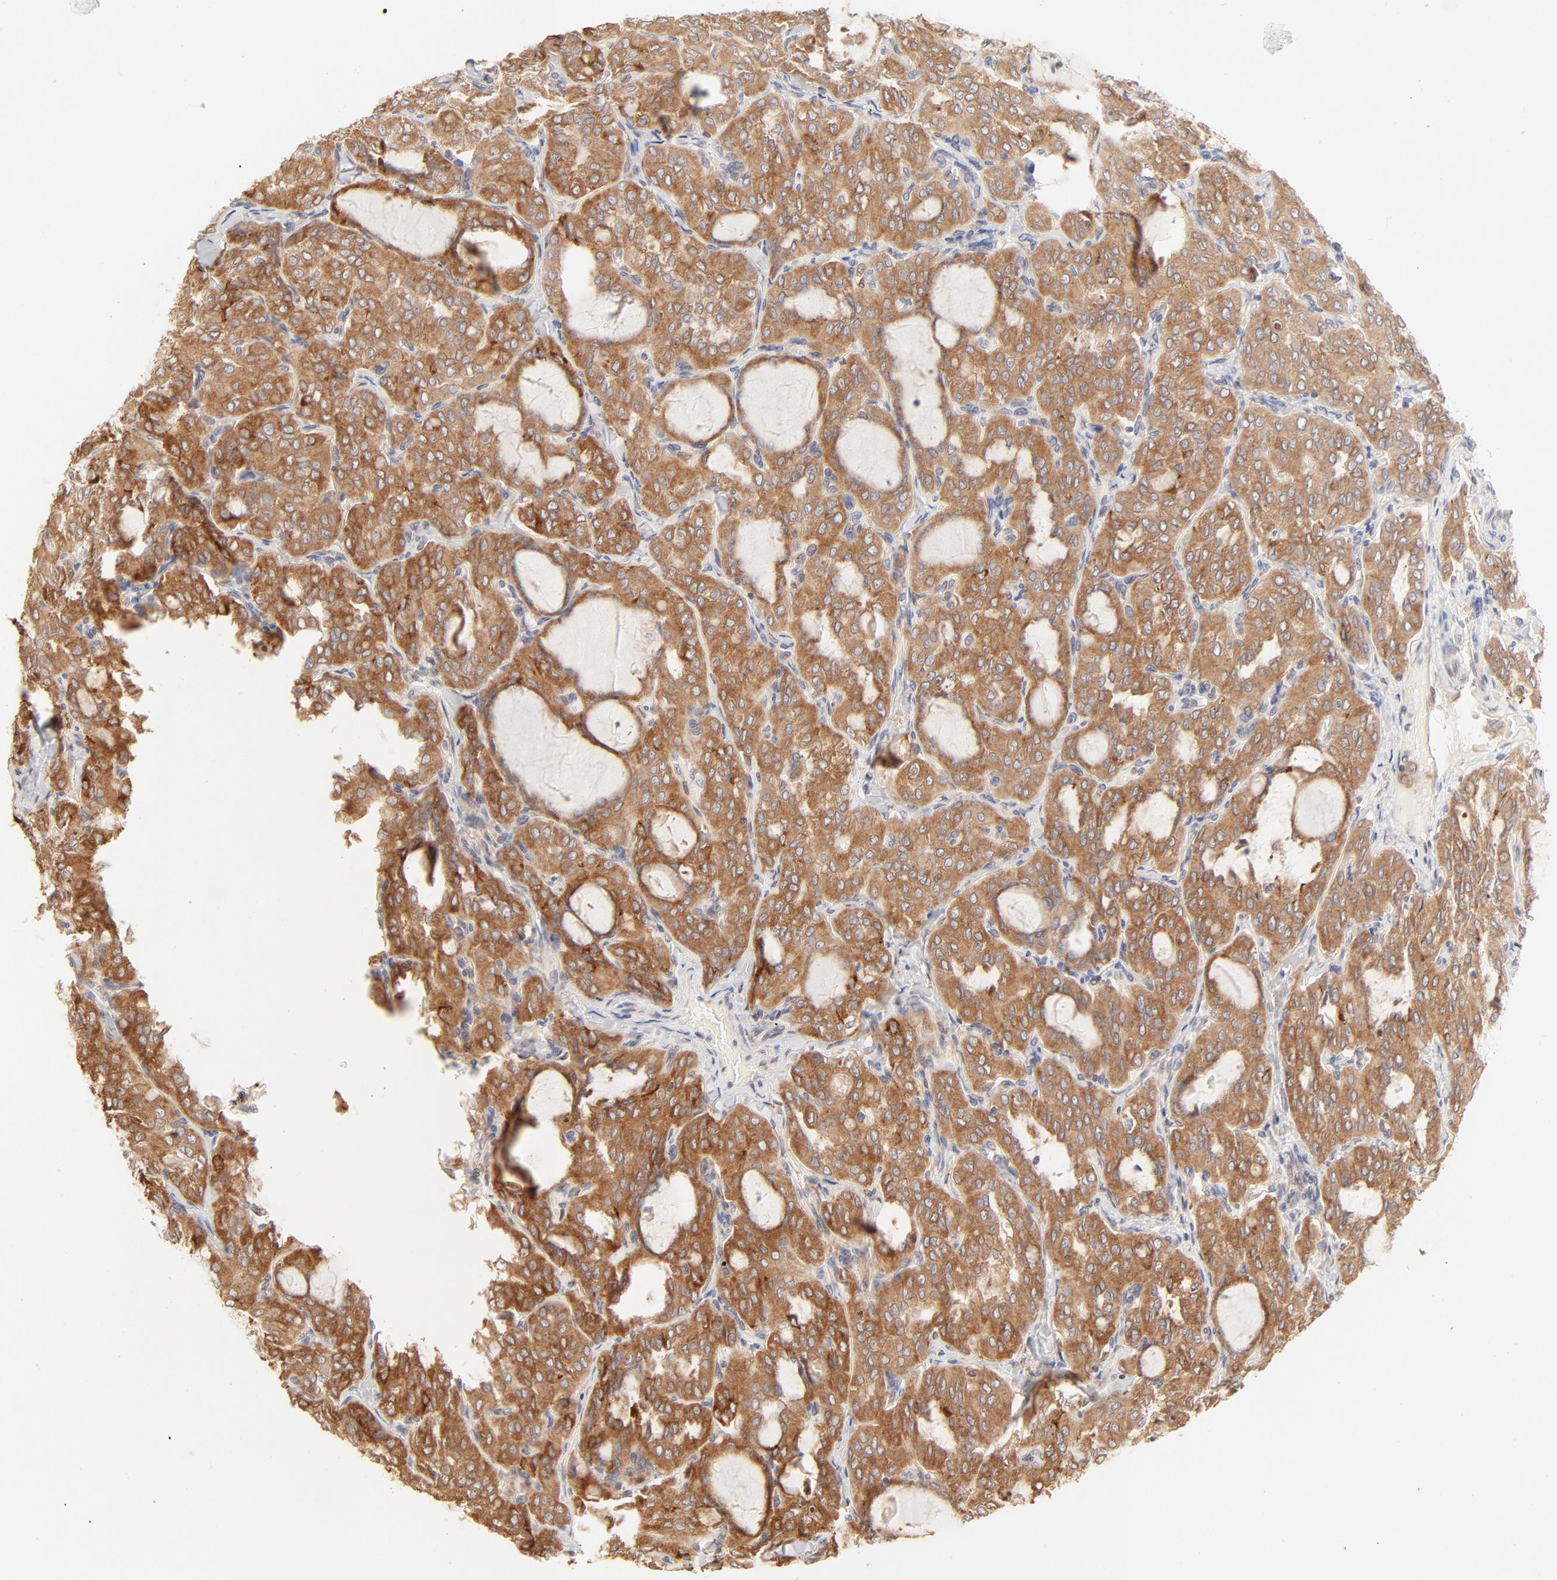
{"staining": {"intensity": "strong", "quantity": ">75%", "location": "cytoplasmic/membranous"}, "tissue": "thyroid cancer", "cell_type": "Tumor cells", "image_type": "cancer", "snomed": [{"axis": "morphology", "description": "Papillary adenocarcinoma, NOS"}, {"axis": "topography", "description": "Thyroid gland"}], "caption": "Thyroid papillary adenocarcinoma stained with DAB (3,3'-diaminobenzidine) IHC displays high levels of strong cytoplasmic/membranous positivity in approximately >75% of tumor cells. The staining is performed using DAB (3,3'-diaminobenzidine) brown chromogen to label protein expression. The nuclei are counter-stained blue using hematoxylin.", "gene": "PARP12", "patient": {"sex": "male", "age": 20}}